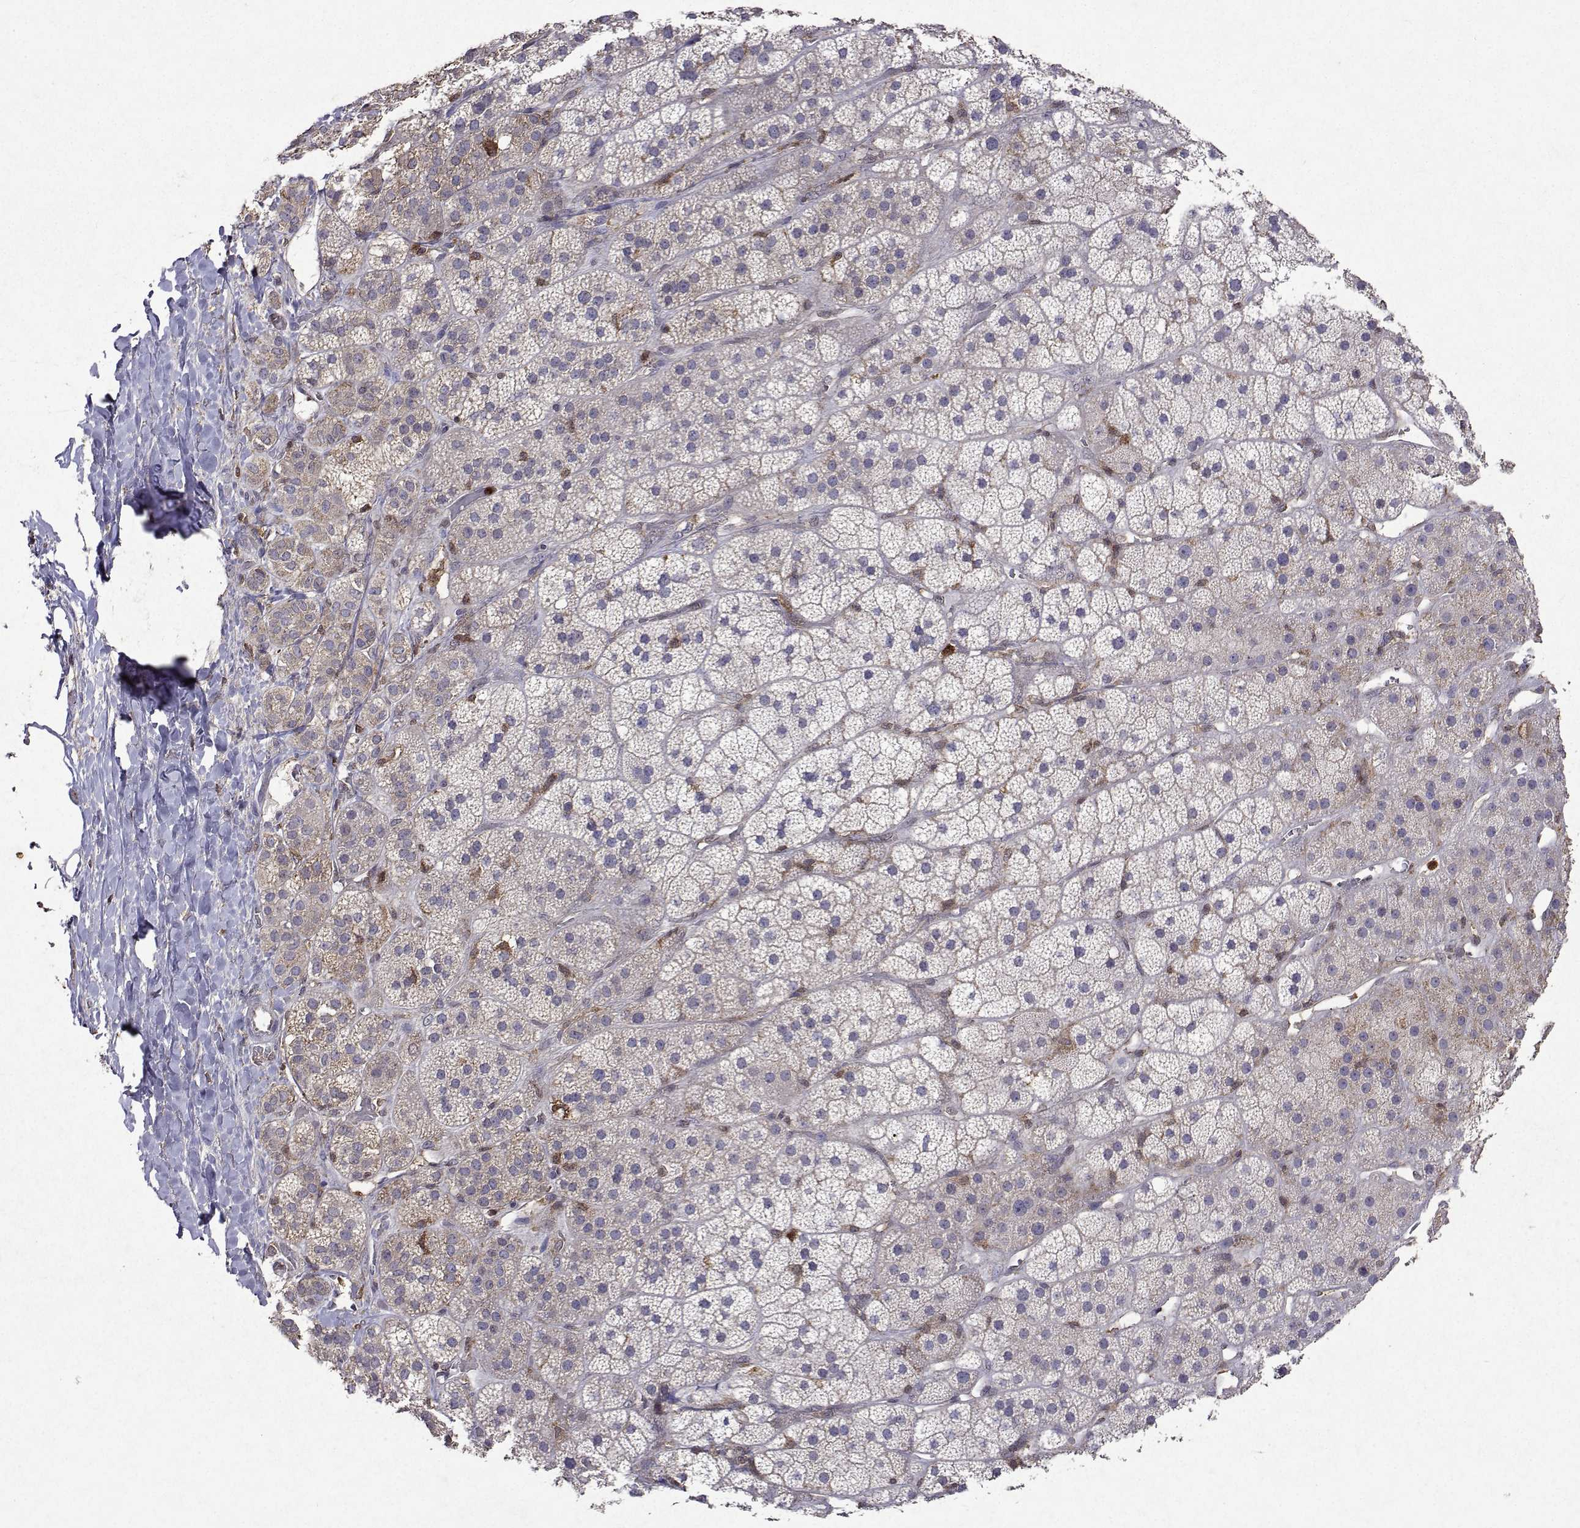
{"staining": {"intensity": "weak", "quantity": "<25%", "location": "cytoplasmic/membranous"}, "tissue": "adrenal gland", "cell_type": "Glandular cells", "image_type": "normal", "snomed": [{"axis": "morphology", "description": "Normal tissue, NOS"}, {"axis": "topography", "description": "Adrenal gland"}], "caption": "Immunohistochemistry of unremarkable adrenal gland displays no staining in glandular cells.", "gene": "APAF1", "patient": {"sex": "male", "age": 57}}